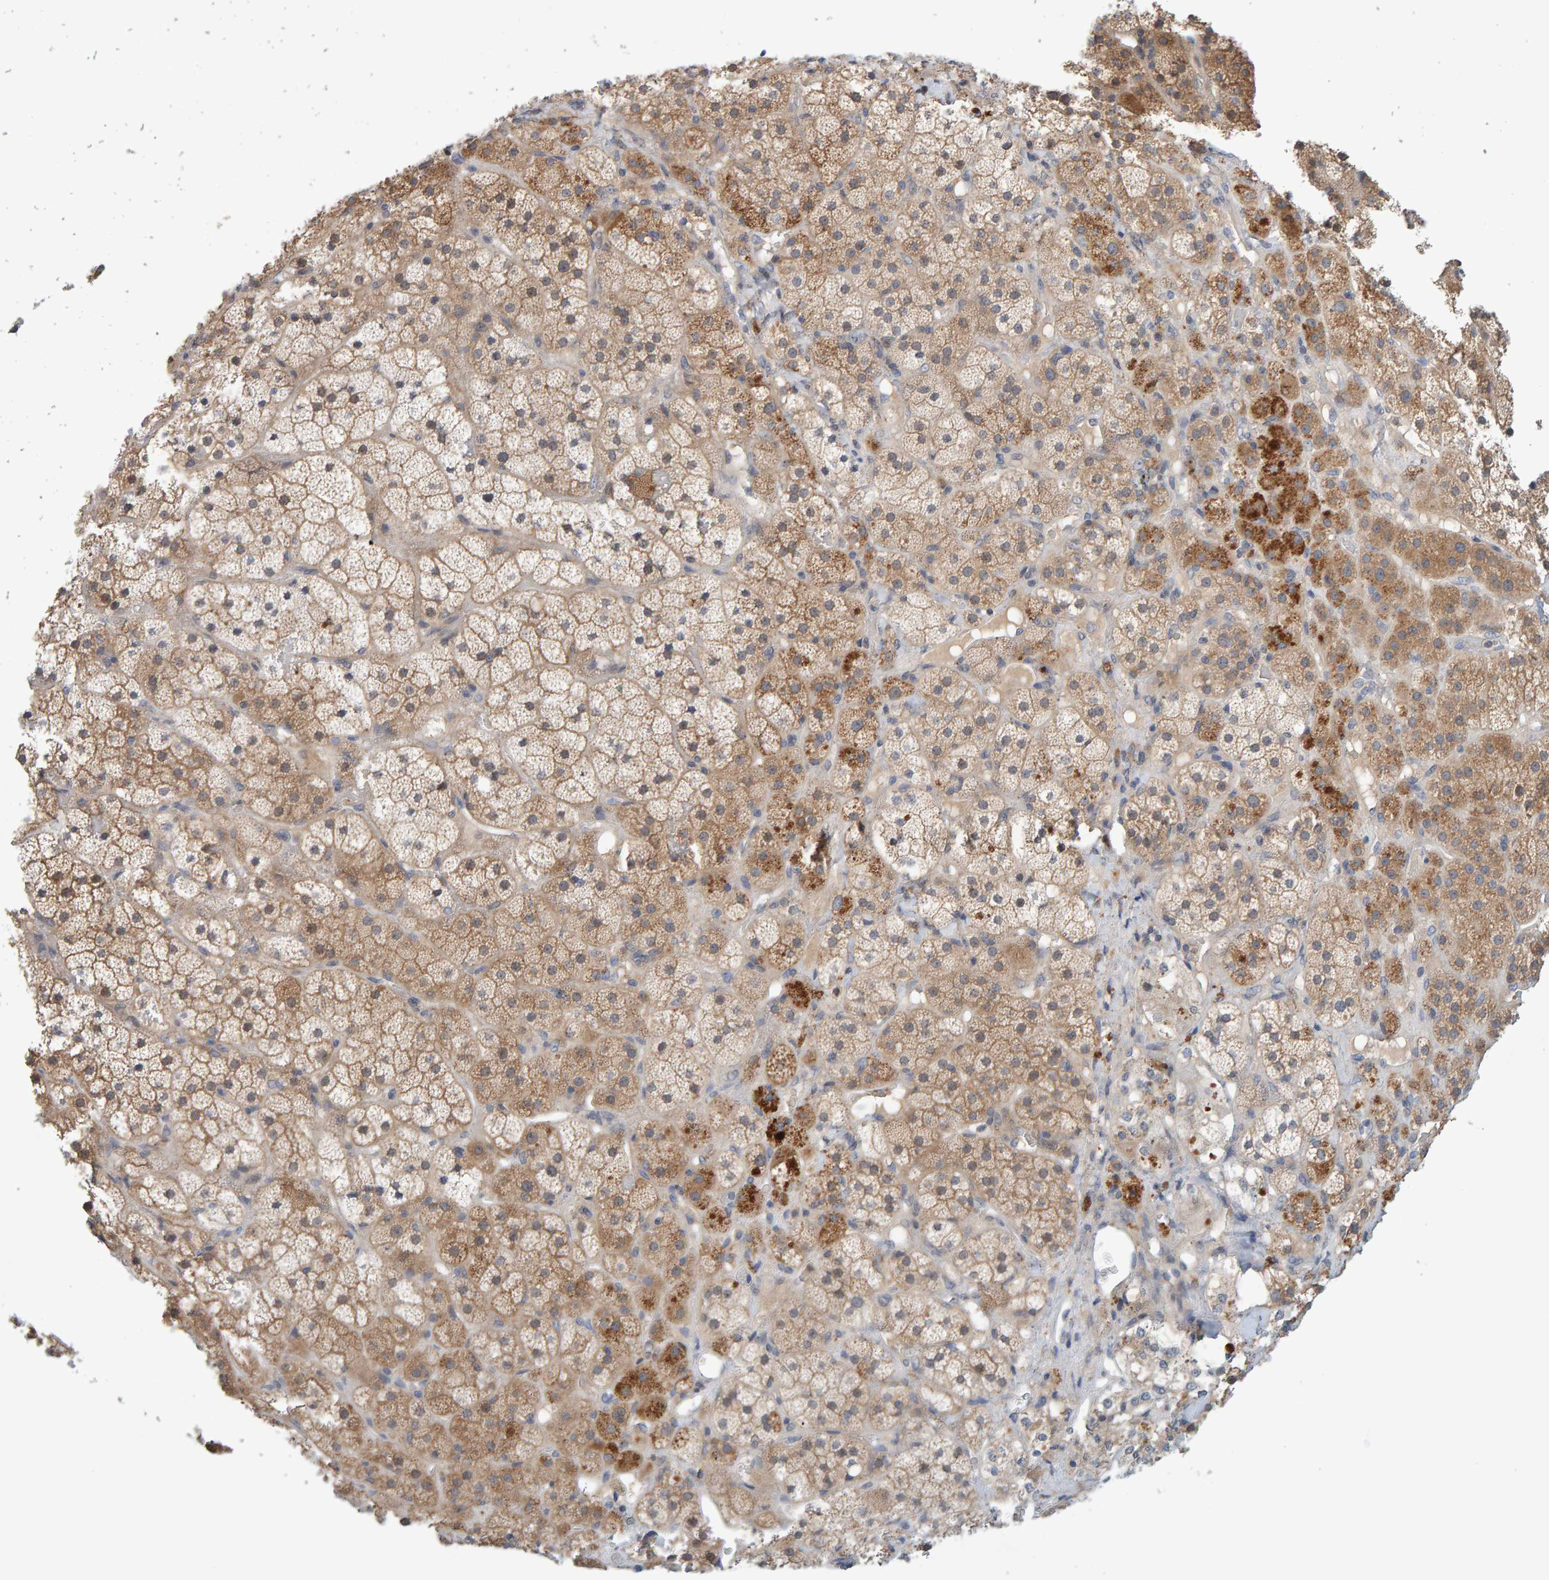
{"staining": {"intensity": "moderate", "quantity": ">75%", "location": "cytoplasmic/membranous"}, "tissue": "adrenal gland", "cell_type": "Glandular cells", "image_type": "normal", "snomed": [{"axis": "morphology", "description": "Normal tissue, NOS"}, {"axis": "topography", "description": "Adrenal gland"}], "caption": "Immunohistochemistry (IHC) (DAB (3,3'-diaminobenzidine)) staining of unremarkable human adrenal gland demonstrates moderate cytoplasmic/membranous protein expression in approximately >75% of glandular cells. The protein of interest is stained brown, and the nuclei are stained in blue (DAB IHC with brightfield microscopy, high magnification).", "gene": "TATDN1", "patient": {"sex": "male", "age": 57}}